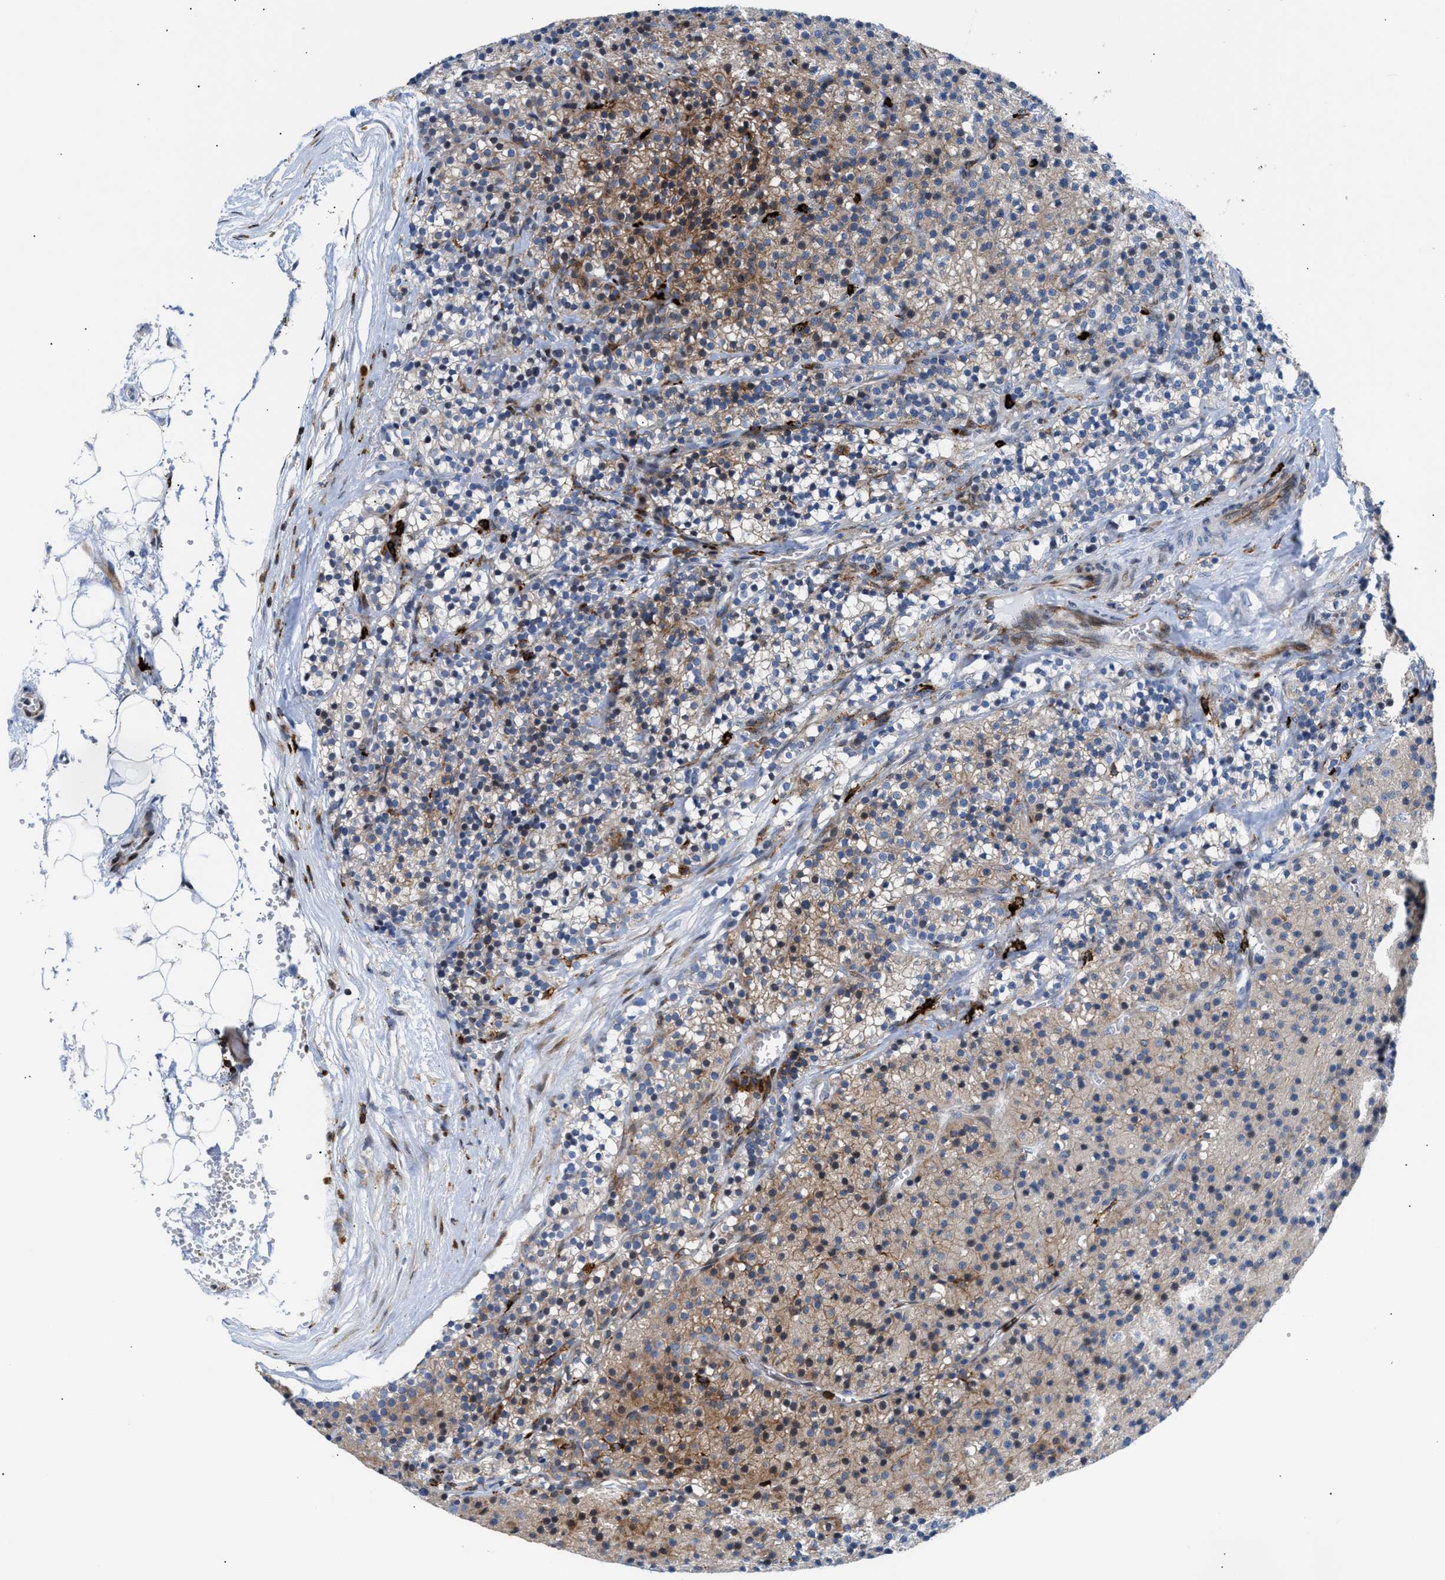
{"staining": {"intensity": "strong", "quantity": ">75%", "location": "cytoplasmic/membranous,nuclear"}, "tissue": "parathyroid gland", "cell_type": "Glandular cells", "image_type": "normal", "snomed": [{"axis": "morphology", "description": "Normal tissue, NOS"}, {"axis": "morphology", "description": "Adenoma, NOS"}, {"axis": "topography", "description": "Parathyroid gland"}], "caption": "Immunohistochemical staining of normal parathyroid gland shows >75% levels of strong cytoplasmic/membranous,nuclear protein staining in about >75% of glandular cells.", "gene": "ATP9A", "patient": {"sex": "male", "age": 75}}